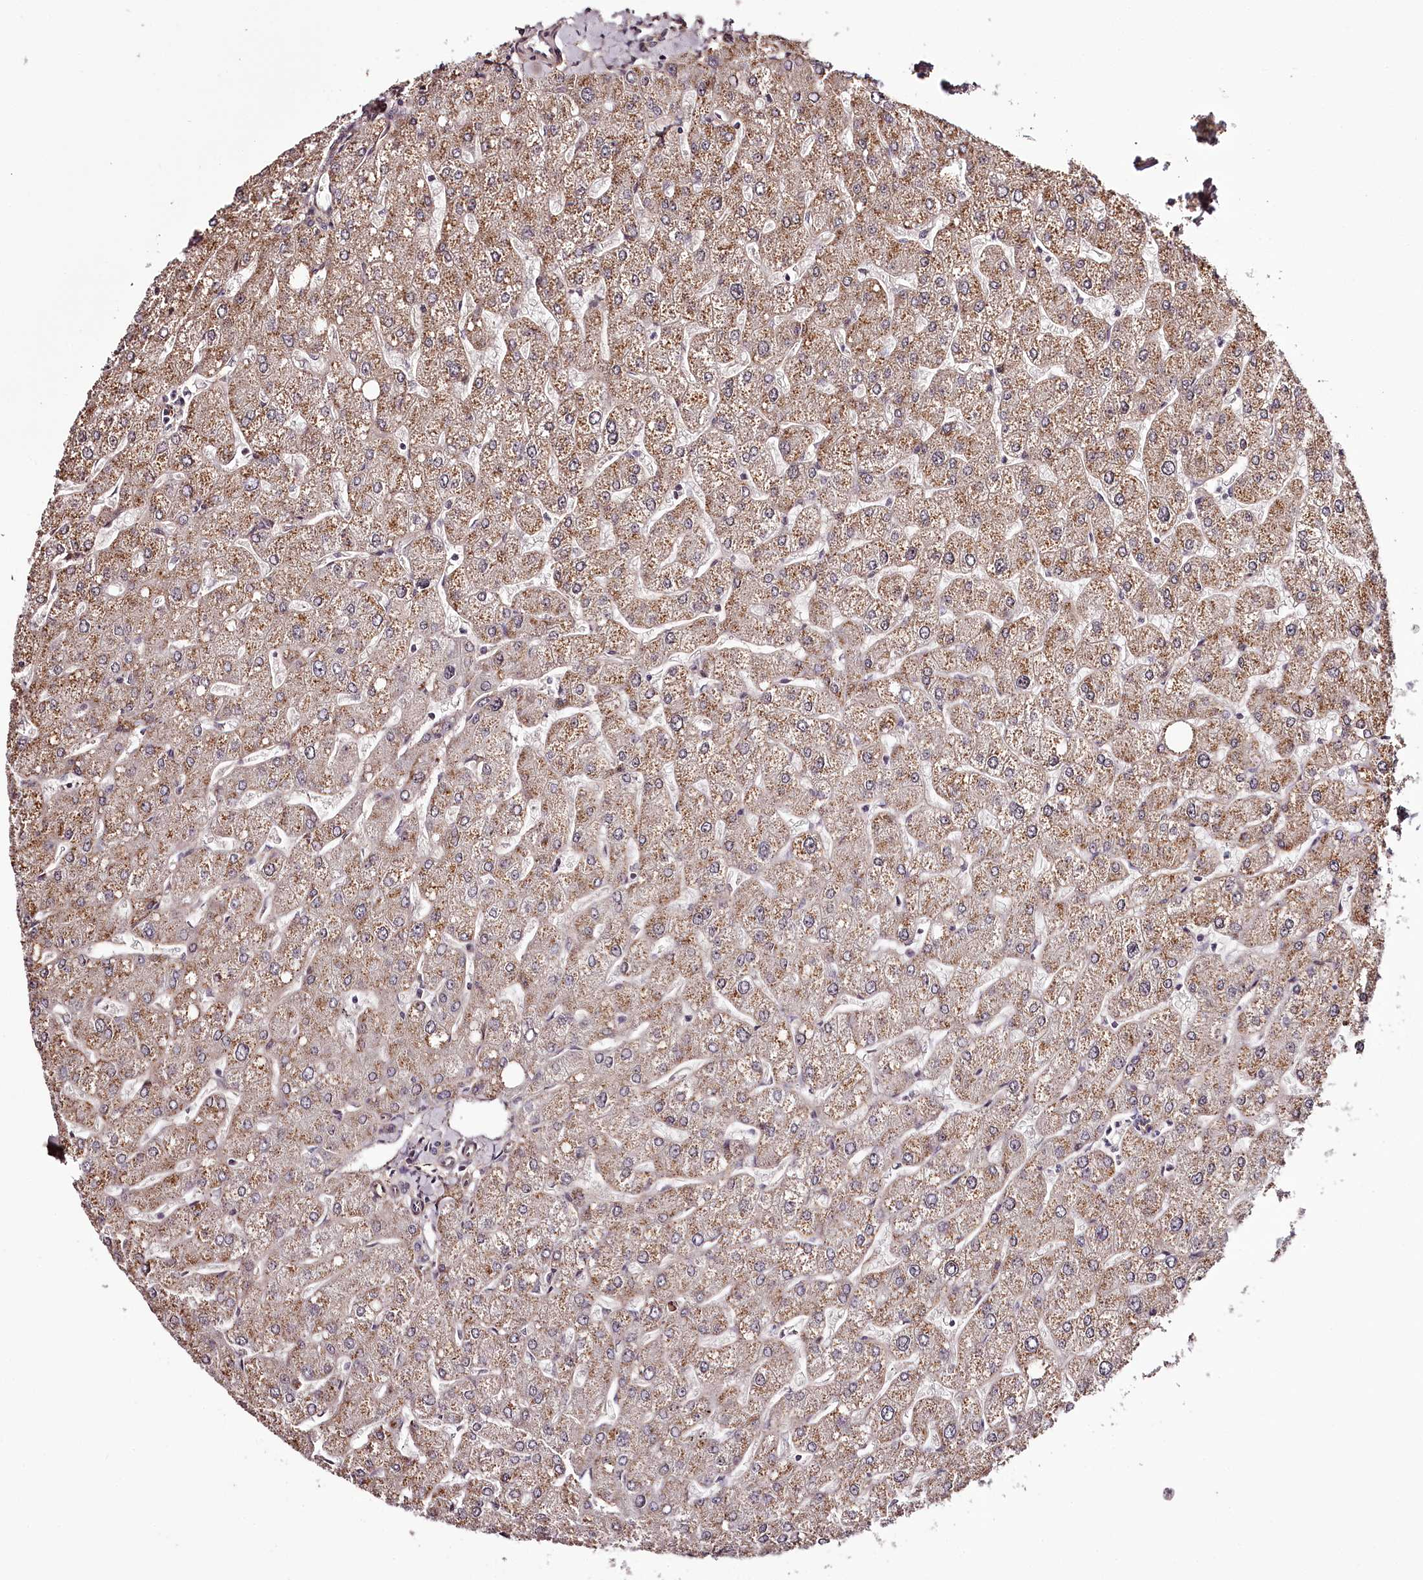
{"staining": {"intensity": "negative", "quantity": "none", "location": "none"}, "tissue": "liver", "cell_type": "Cholangiocytes", "image_type": "normal", "snomed": [{"axis": "morphology", "description": "Normal tissue, NOS"}, {"axis": "topography", "description": "Liver"}], "caption": "This is a photomicrograph of IHC staining of unremarkable liver, which shows no expression in cholangiocytes.", "gene": "TTC33", "patient": {"sex": "male", "age": 55}}